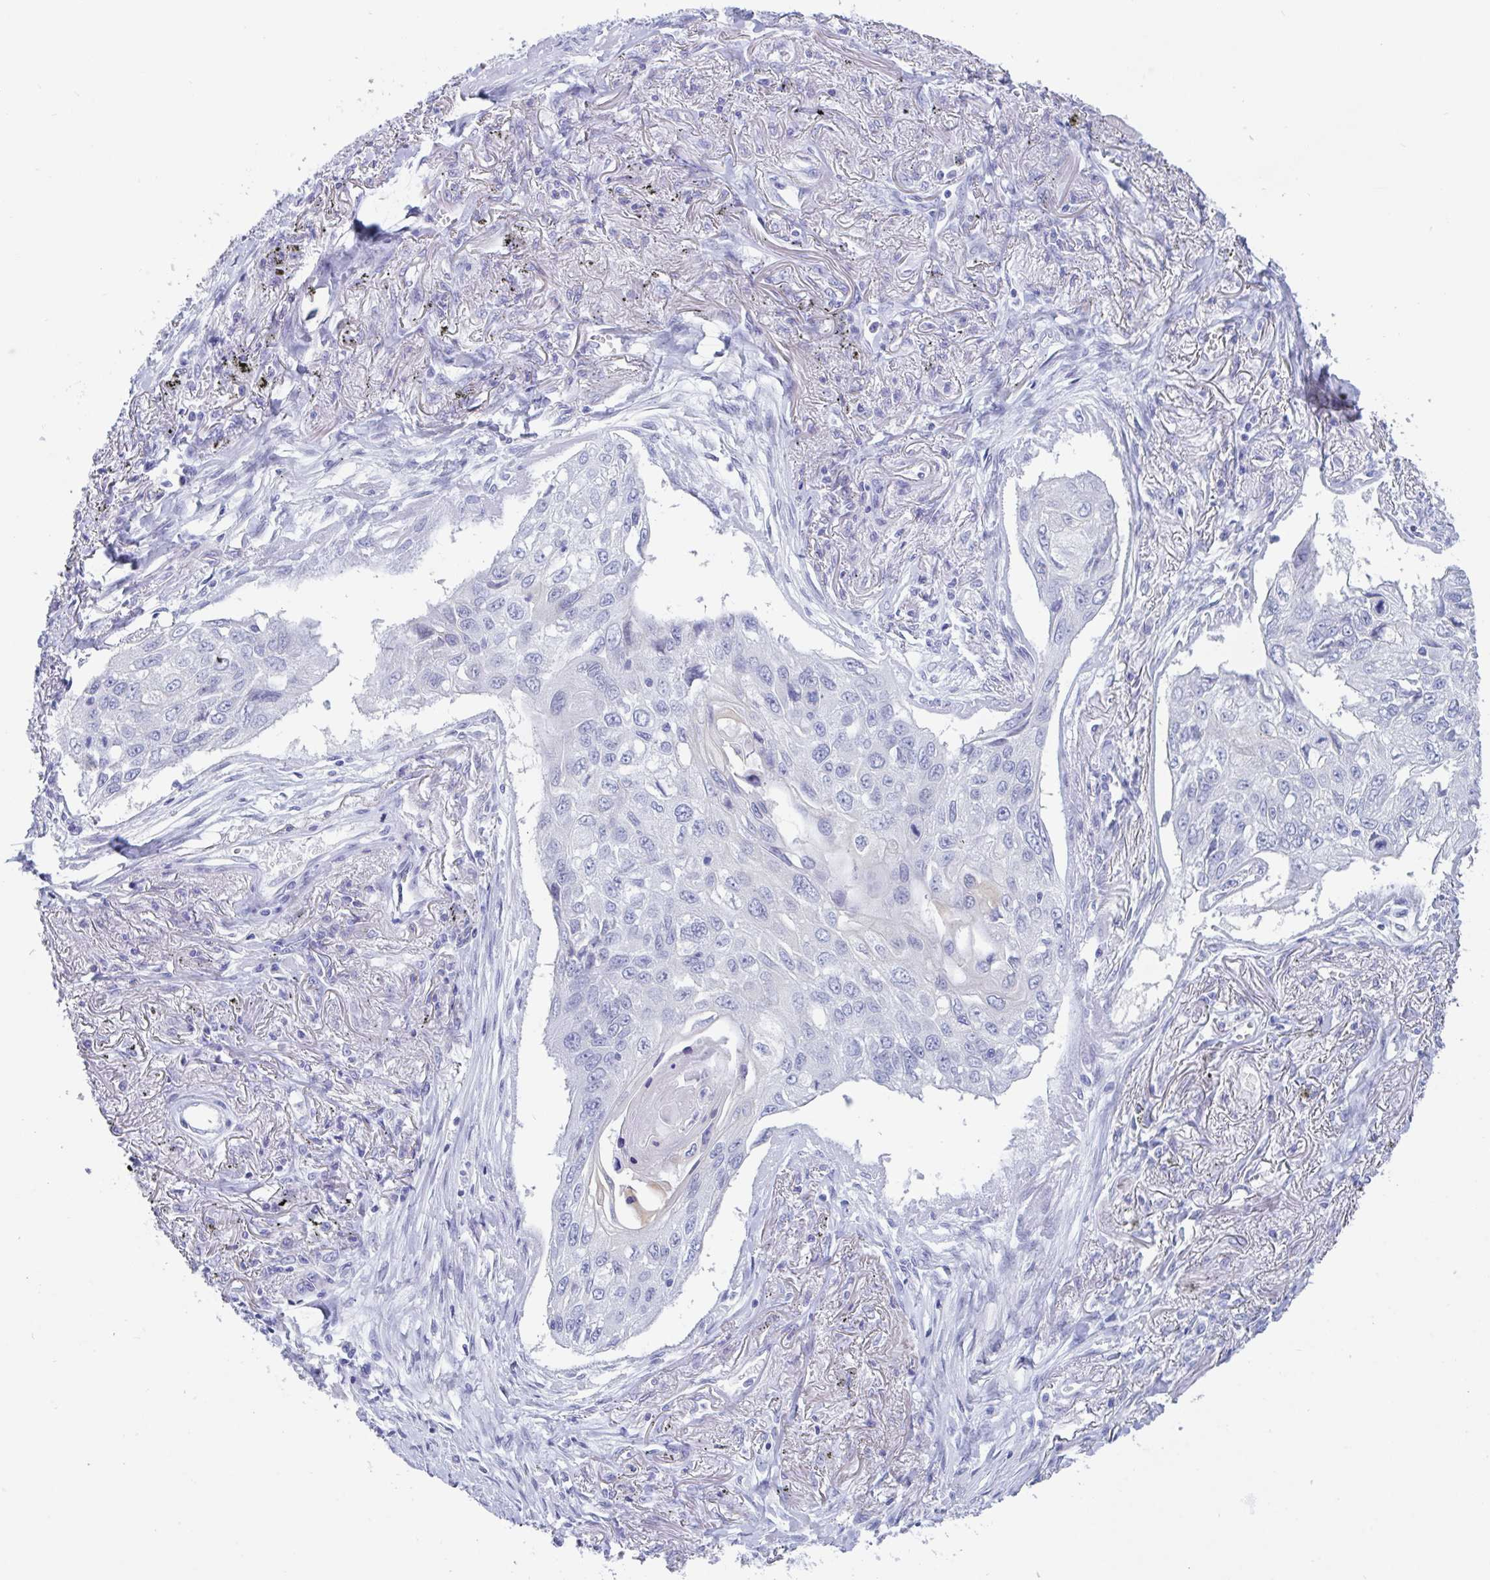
{"staining": {"intensity": "negative", "quantity": "none", "location": "none"}, "tissue": "lung cancer", "cell_type": "Tumor cells", "image_type": "cancer", "snomed": [{"axis": "morphology", "description": "Squamous cell carcinoma, NOS"}, {"axis": "topography", "description": "Lung"}], "caption": "A histopathology image of lung cancer (squamous cell carcinoma) stained for a protein reveals no brown staining in tumor cells. (DAB (3,3'-diaminobenzidine) IHC, high magnification).", "gene": "CDX4", "patient": {"sex": "male", "age": 75}}